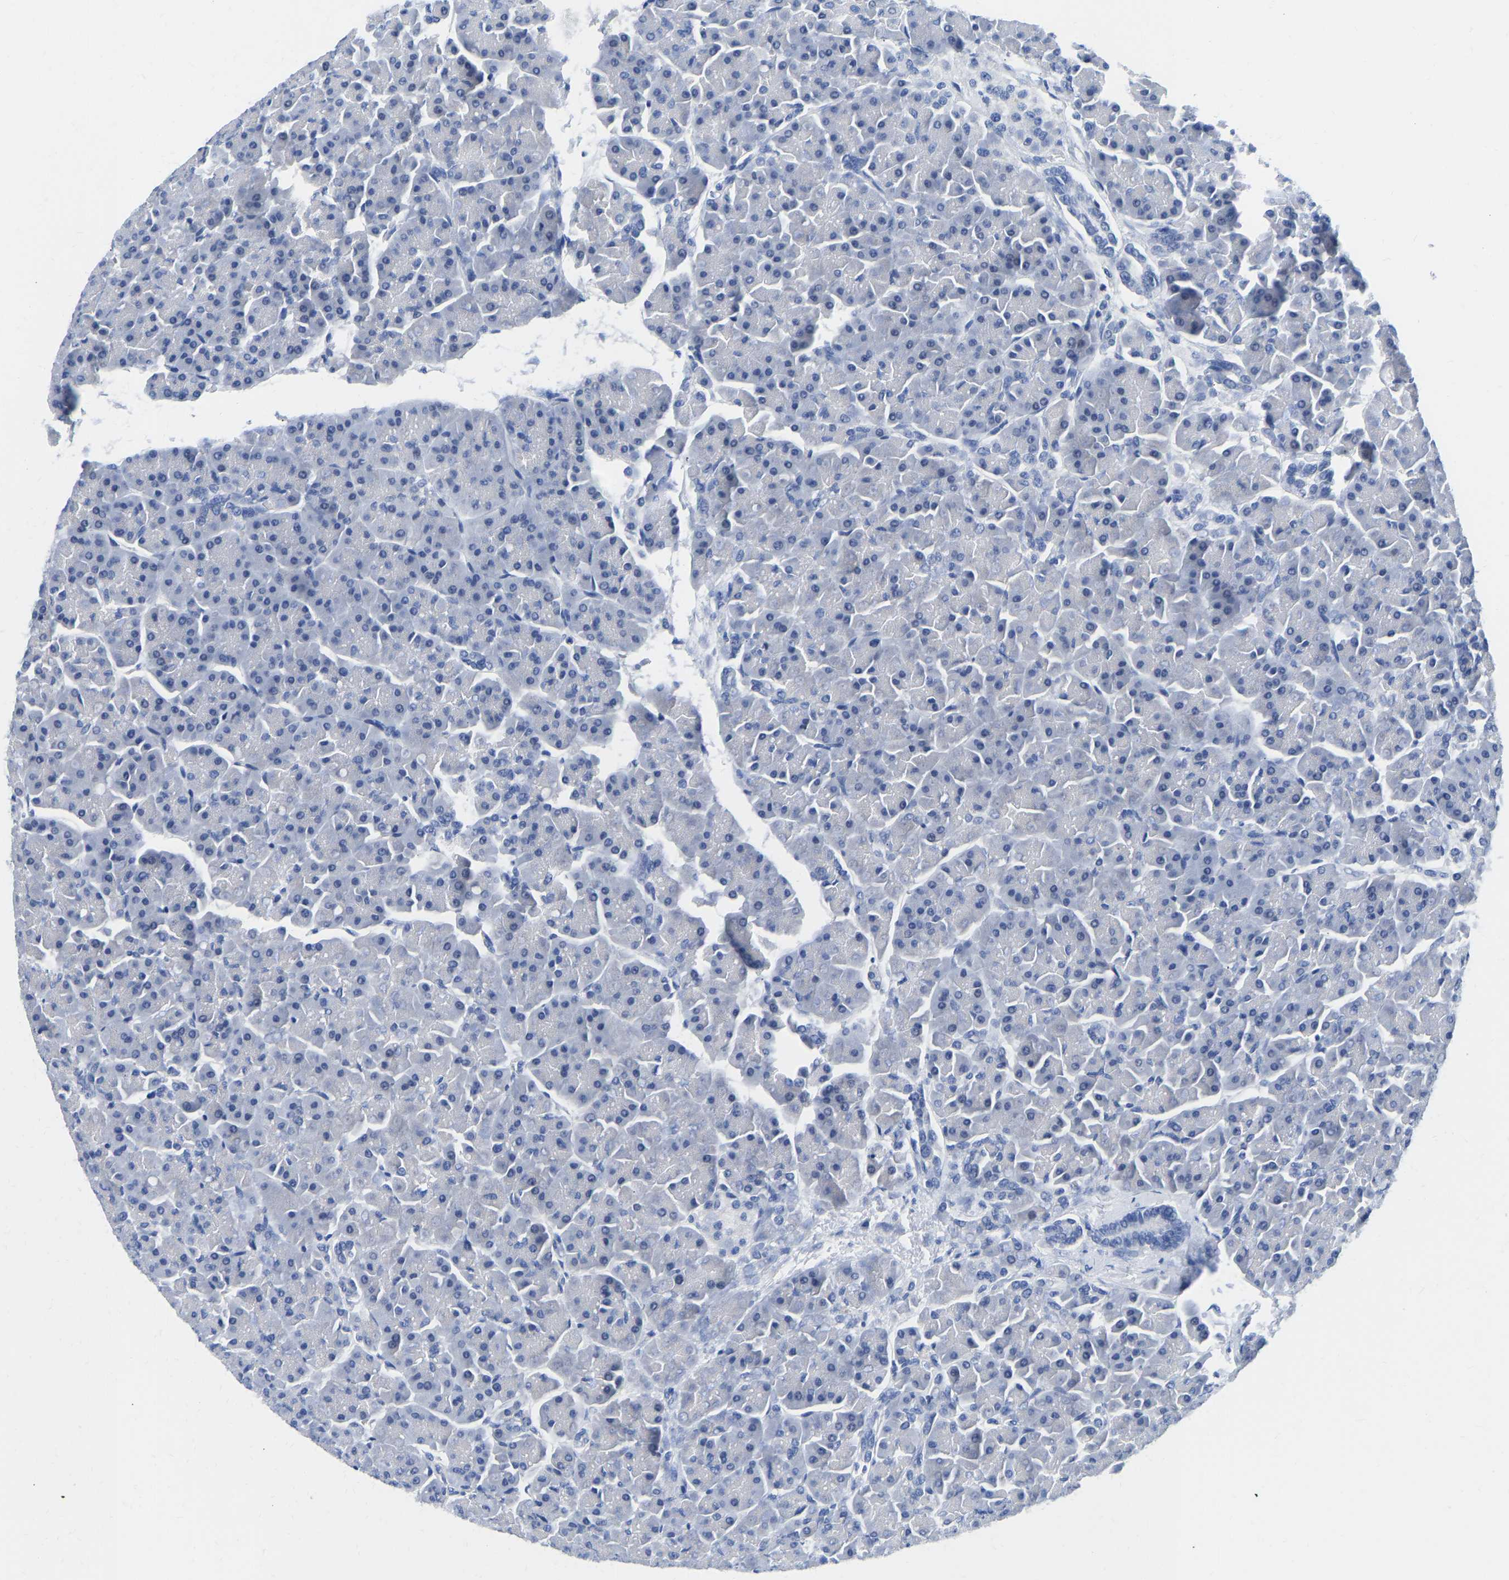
{"staining": {"intensity": "negative", "quantity": "none", "location": "none"}, "tissue": "pancreas", "cell_type": "Exocrine glandular cells", "image_type": "normal", "snomed": [{"axis": "morphology", "description": "Normal tissue, NOS"}, {"axis": "topography", "description": "Pancreas"}], "caption": "Immunohistochemistry micrograph of normal human pancreas stained for a protein (brown), which exhibits no staining in exocrine glandular cells. The staining is performed using DAB brown chromogen with nuclei counter-stained in using hematoxylin.", "gene": "TCF7", "patient": {"sex": "female", "age": 70}}